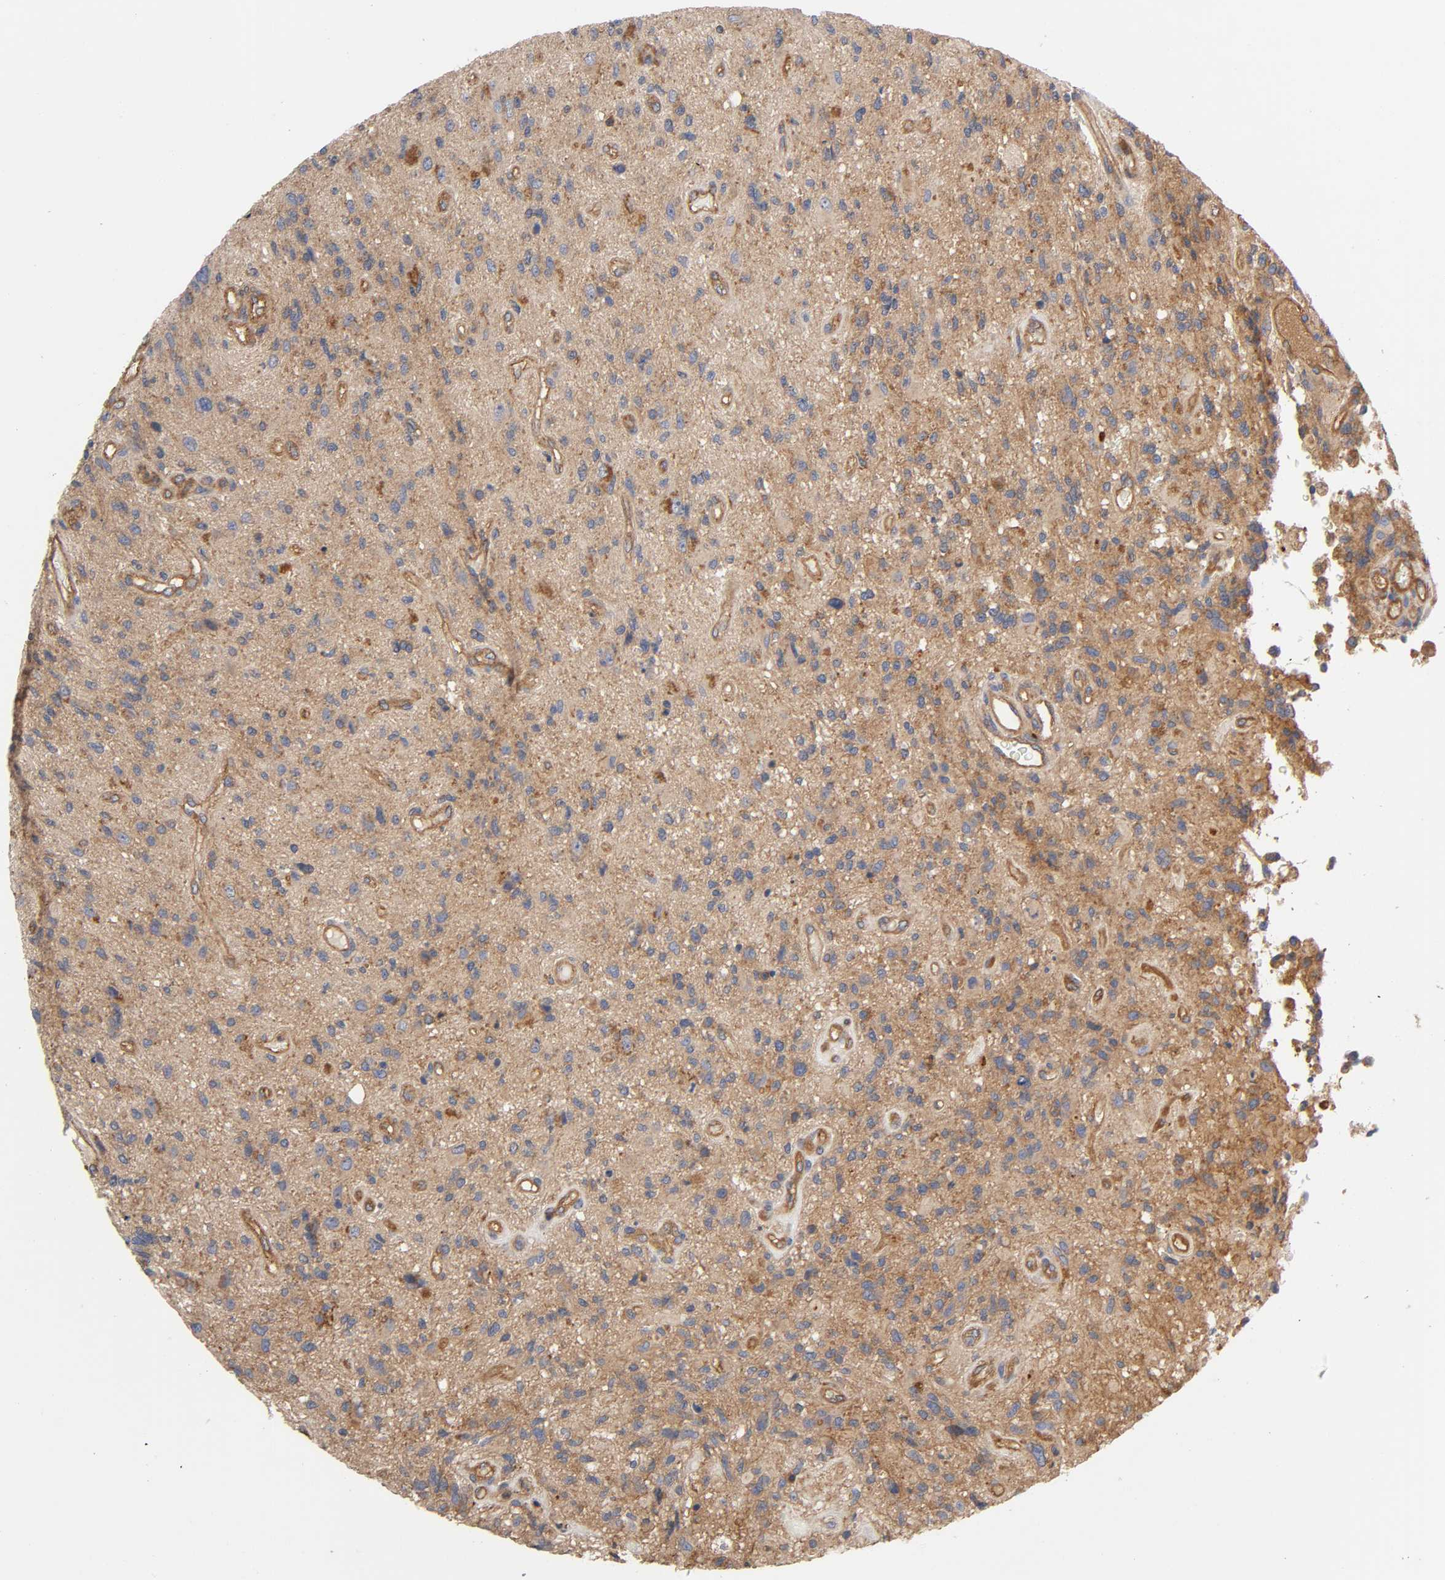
{"staining": {"intensity": "moderate", "quantity": "25%-75%", "location": "cytoplasmic/membranous"}, "tissue": "glioma", "cell_type": "Tumor cells", "image_type": "cancer", "snomed": [{"axis": "morphology", "description": "Normal tissue, NOS"}, {"axis": "morphology", "description": "Glioma, malignant, High grade"}, {"axis": "topography", "description": "Cerebral cortex"}], "caption": "Protein expression analysis of human glioma reveals moderate cytoplasmic/membranous positivity in approximately 25%-75% of tumor cells. (Brightfield microscopy of DAB IHC at high magnification).", "gene": "LAMTOR2", "patient": {"sex": "male", "age": 75}}